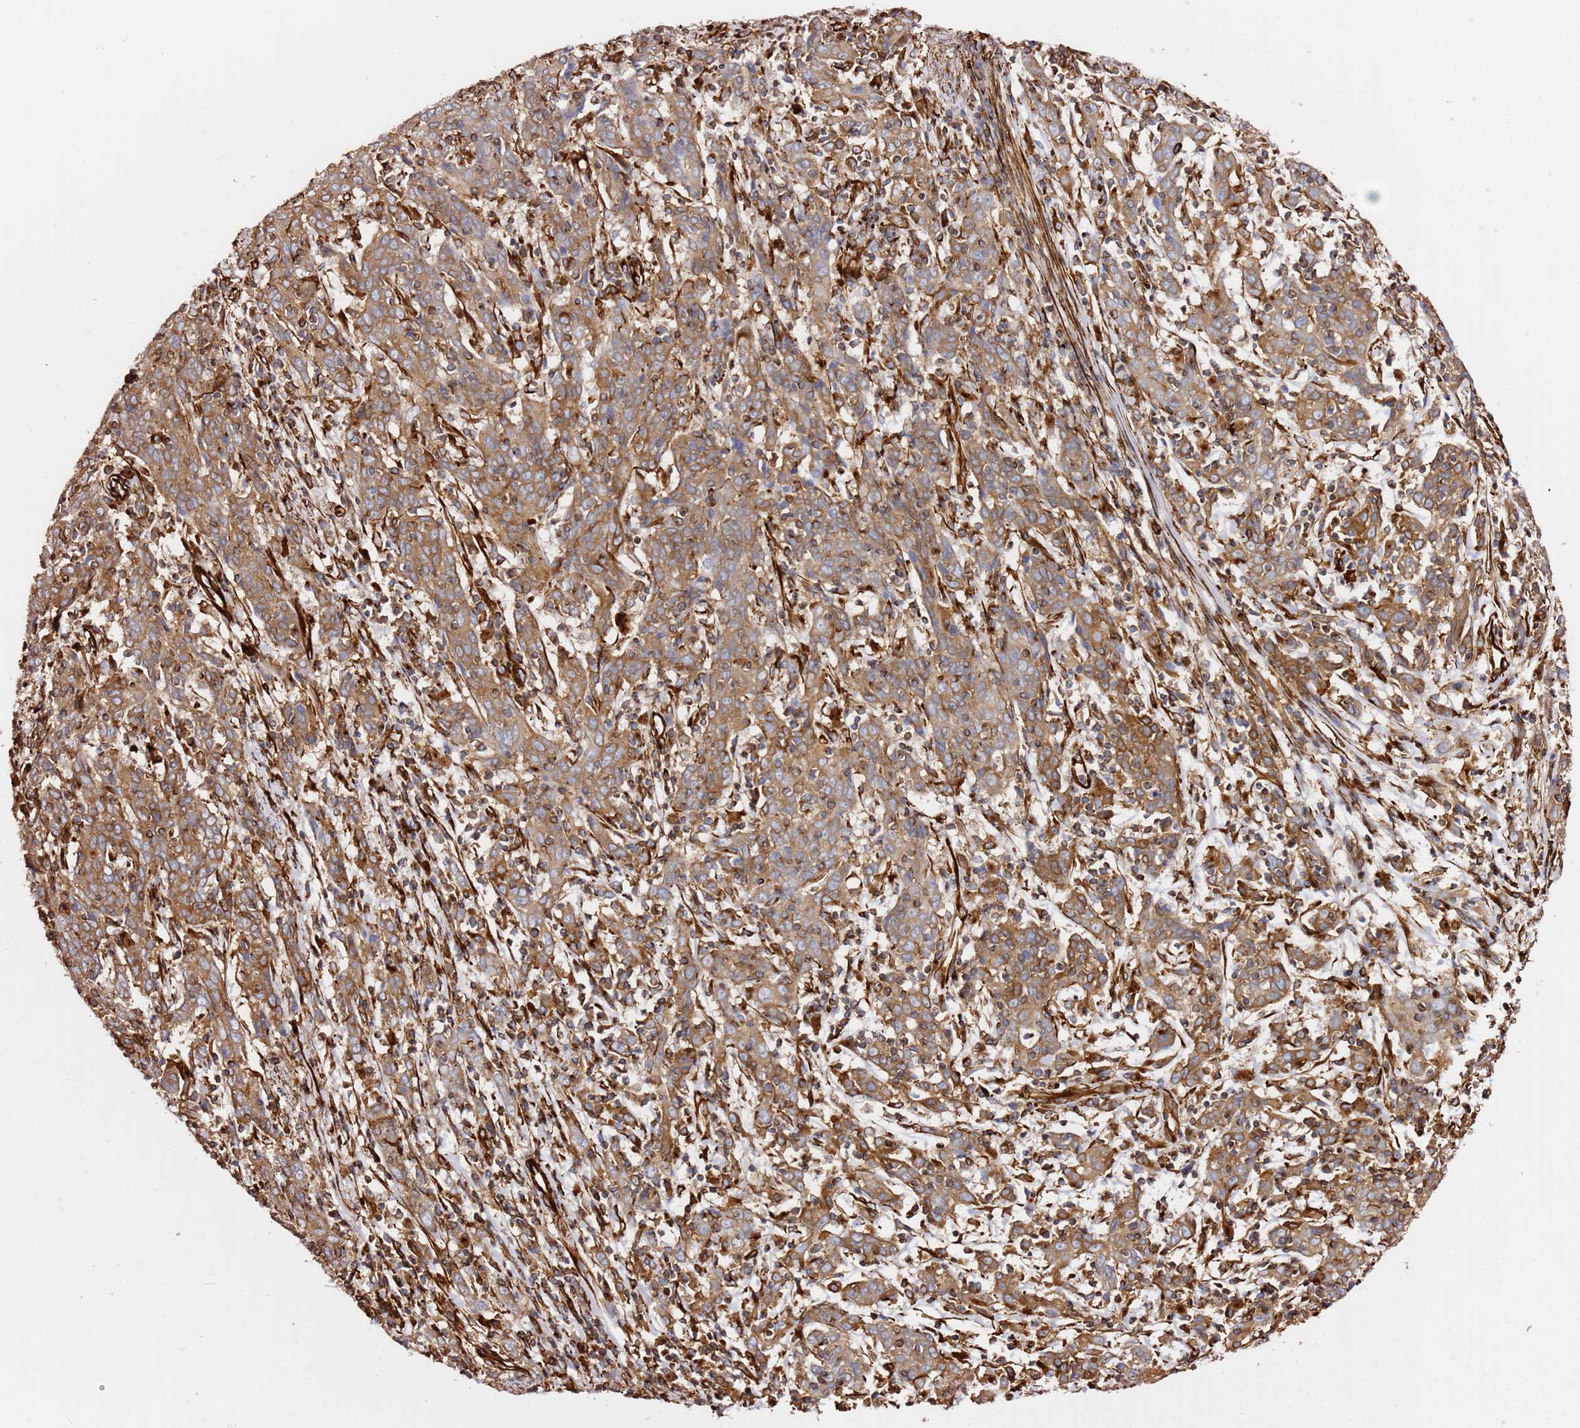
{"staining": {"intensity": "moderate", "quantity": ">75%", "location": "cytoplasmic/membranous"}, "tissue": "cervical cancer", "cell_type": "Tumor cells", "image_type": "cancer", "snomed": [{"axis": "morphology", "description": "Squamous cell carcinoma, NOS"}, {"axis": "topography", "description": "Cervix"}], "caption": "High-power microscopy captured an immunohistochemistry micrograph of cervical squamous cell carcinoma, revealing moderate cytoplasmic/membranous expression in about >75% of tumor cells.", "gene": "MRGPRE", "patient": {"sex": "female", "age": 67}}